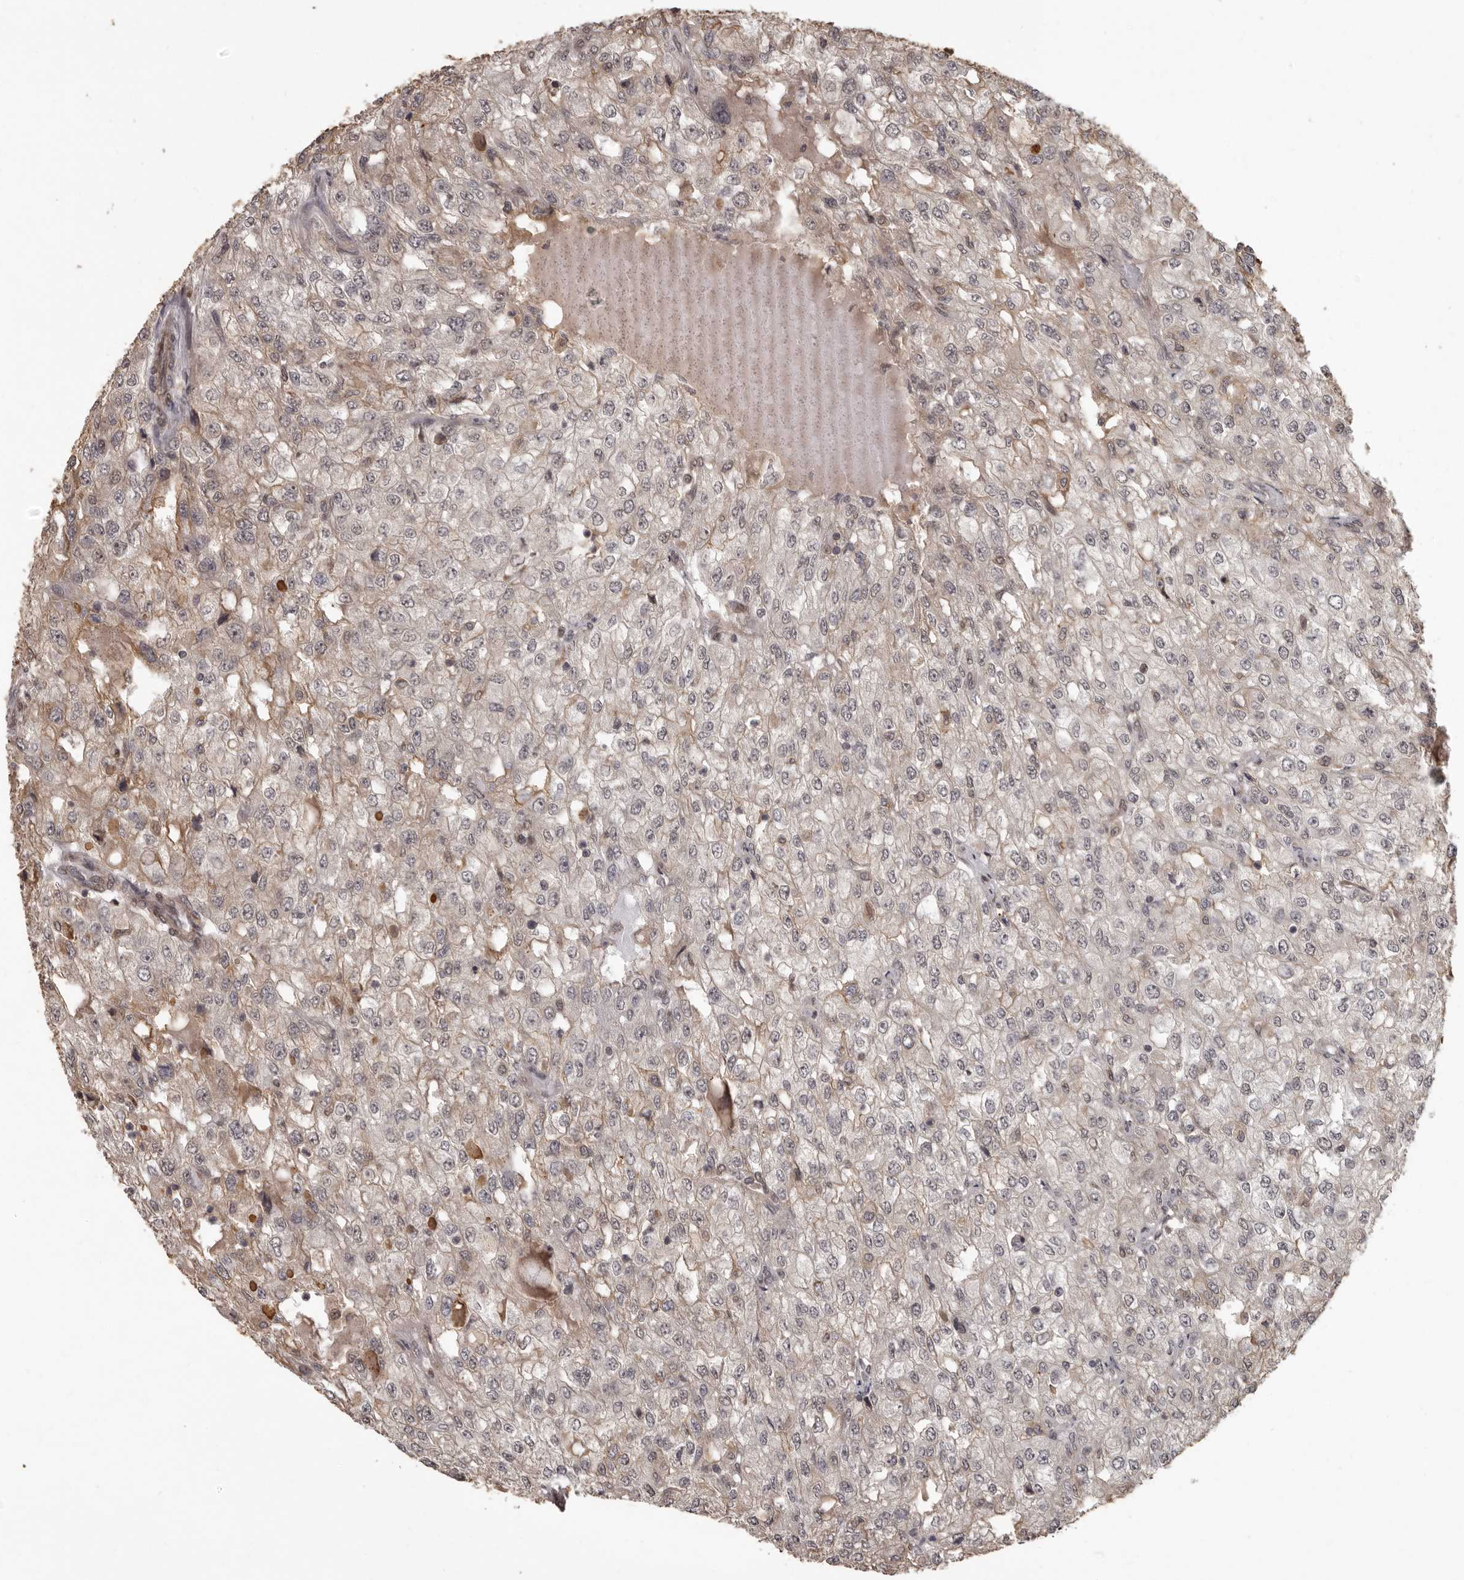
{"staining": {"intensity": "negative", "quantity": "none", "location": "none"}, "tissue": "renal cancer", "cell_type": "Tumor cells", "image_type": "cancer", "snomed": [{"axis": "morphology", "description": "Adenocarcinoma, NOS"}, {"axis": "topography", "description": "Kidney"}], "caption": "DAB immunohistochemical staining of renal cancer exhibits no significant staining in tumor cells.", "gene": "SLITRK6", "patient": {"sex": "female", "age": 54}}